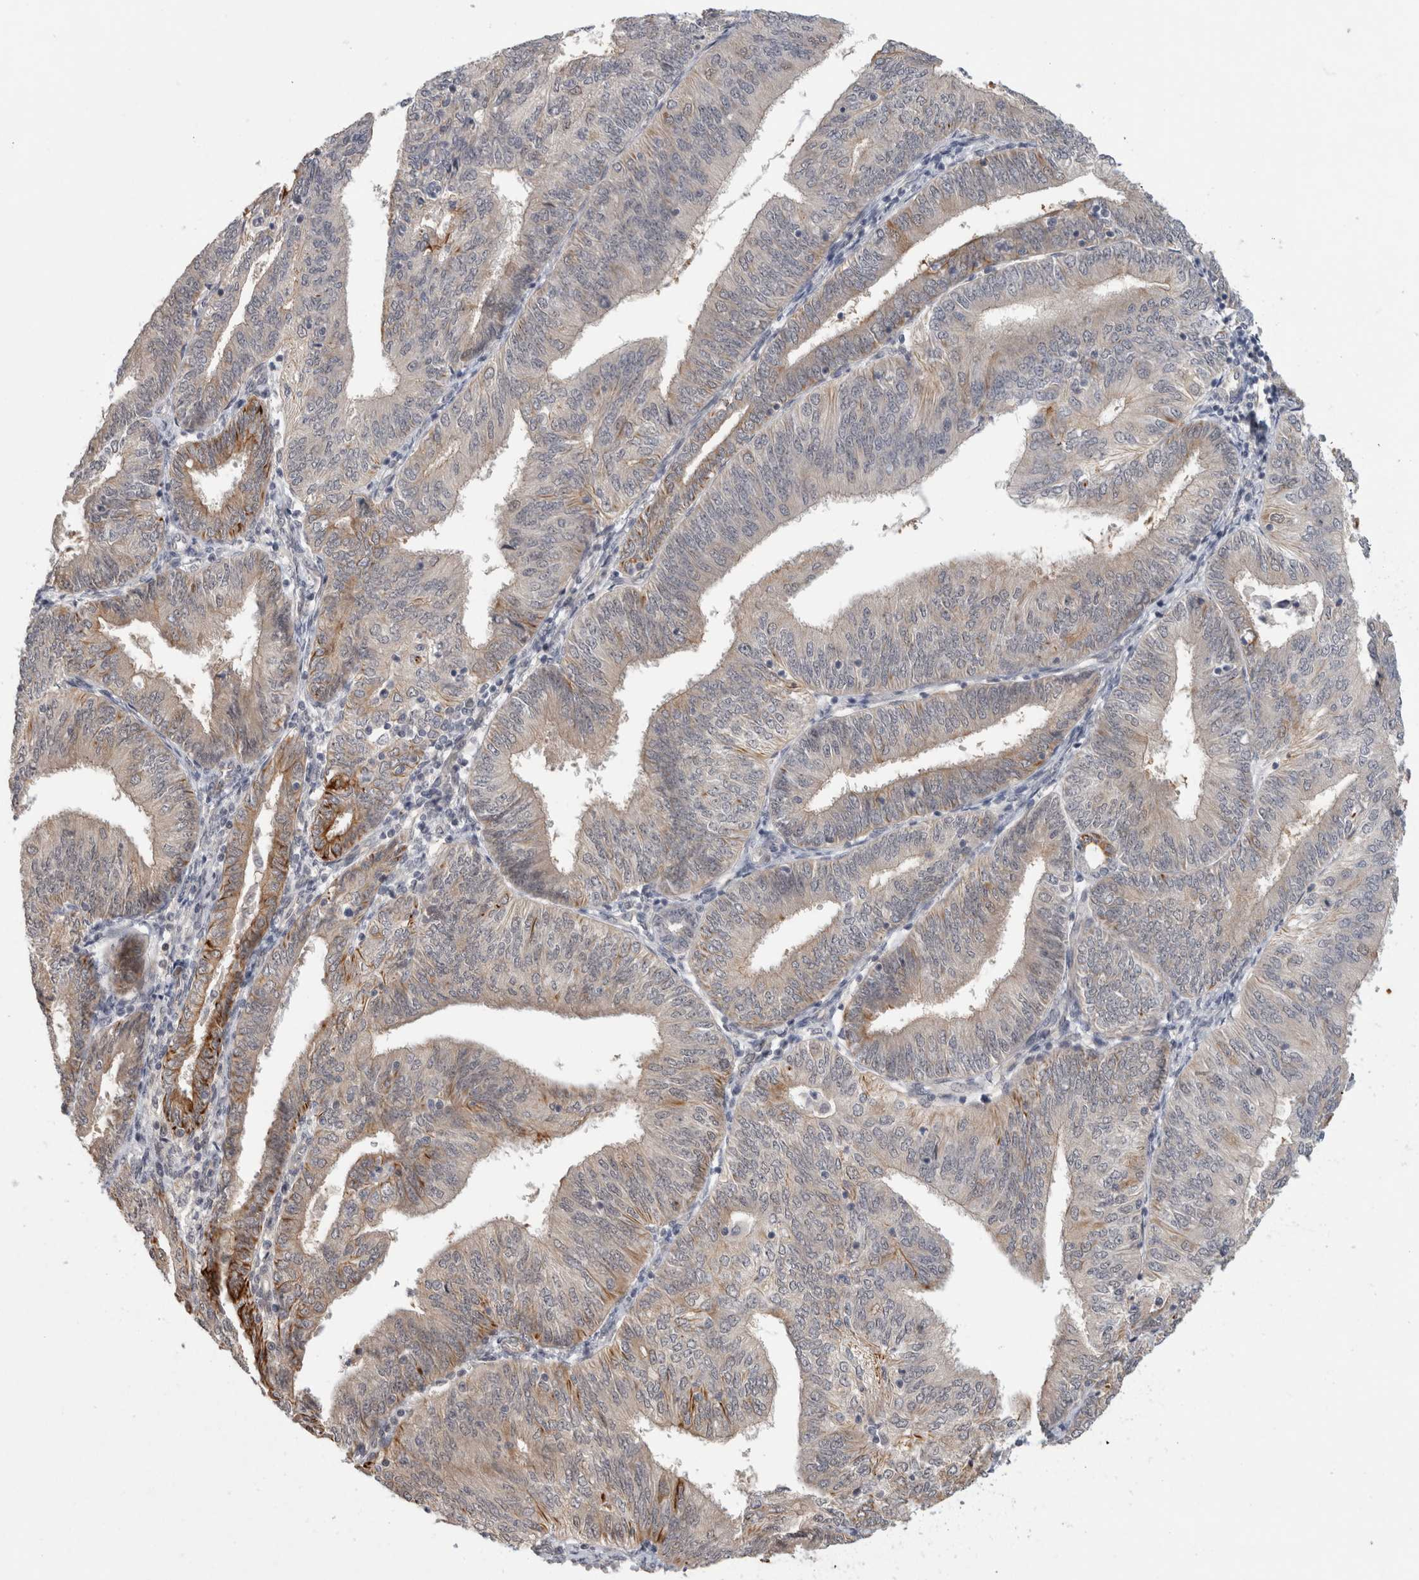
{"staining": {"intensity": "moderate", "quantity": "<25%", "location": "cytoplasmic/membranous"}, "tissue": "endometrial cancer", "cell_type": "Tumor cells", "image_type": "cancer", "snomed": [{"axis": "morphology", "description": "Adenocarcinoma, NOS"}, {"axis": "topography", "description": "Endometrium"}], "caption": "This photomicrograph shows IHC staining of human endometrial adenocarcinoma, with low moderate cytoplasmic/membranous staining in approximately <25% of tumor cells.", "gene": "CRISPLD1", "patient": {"sex": "female", "age": 58}}